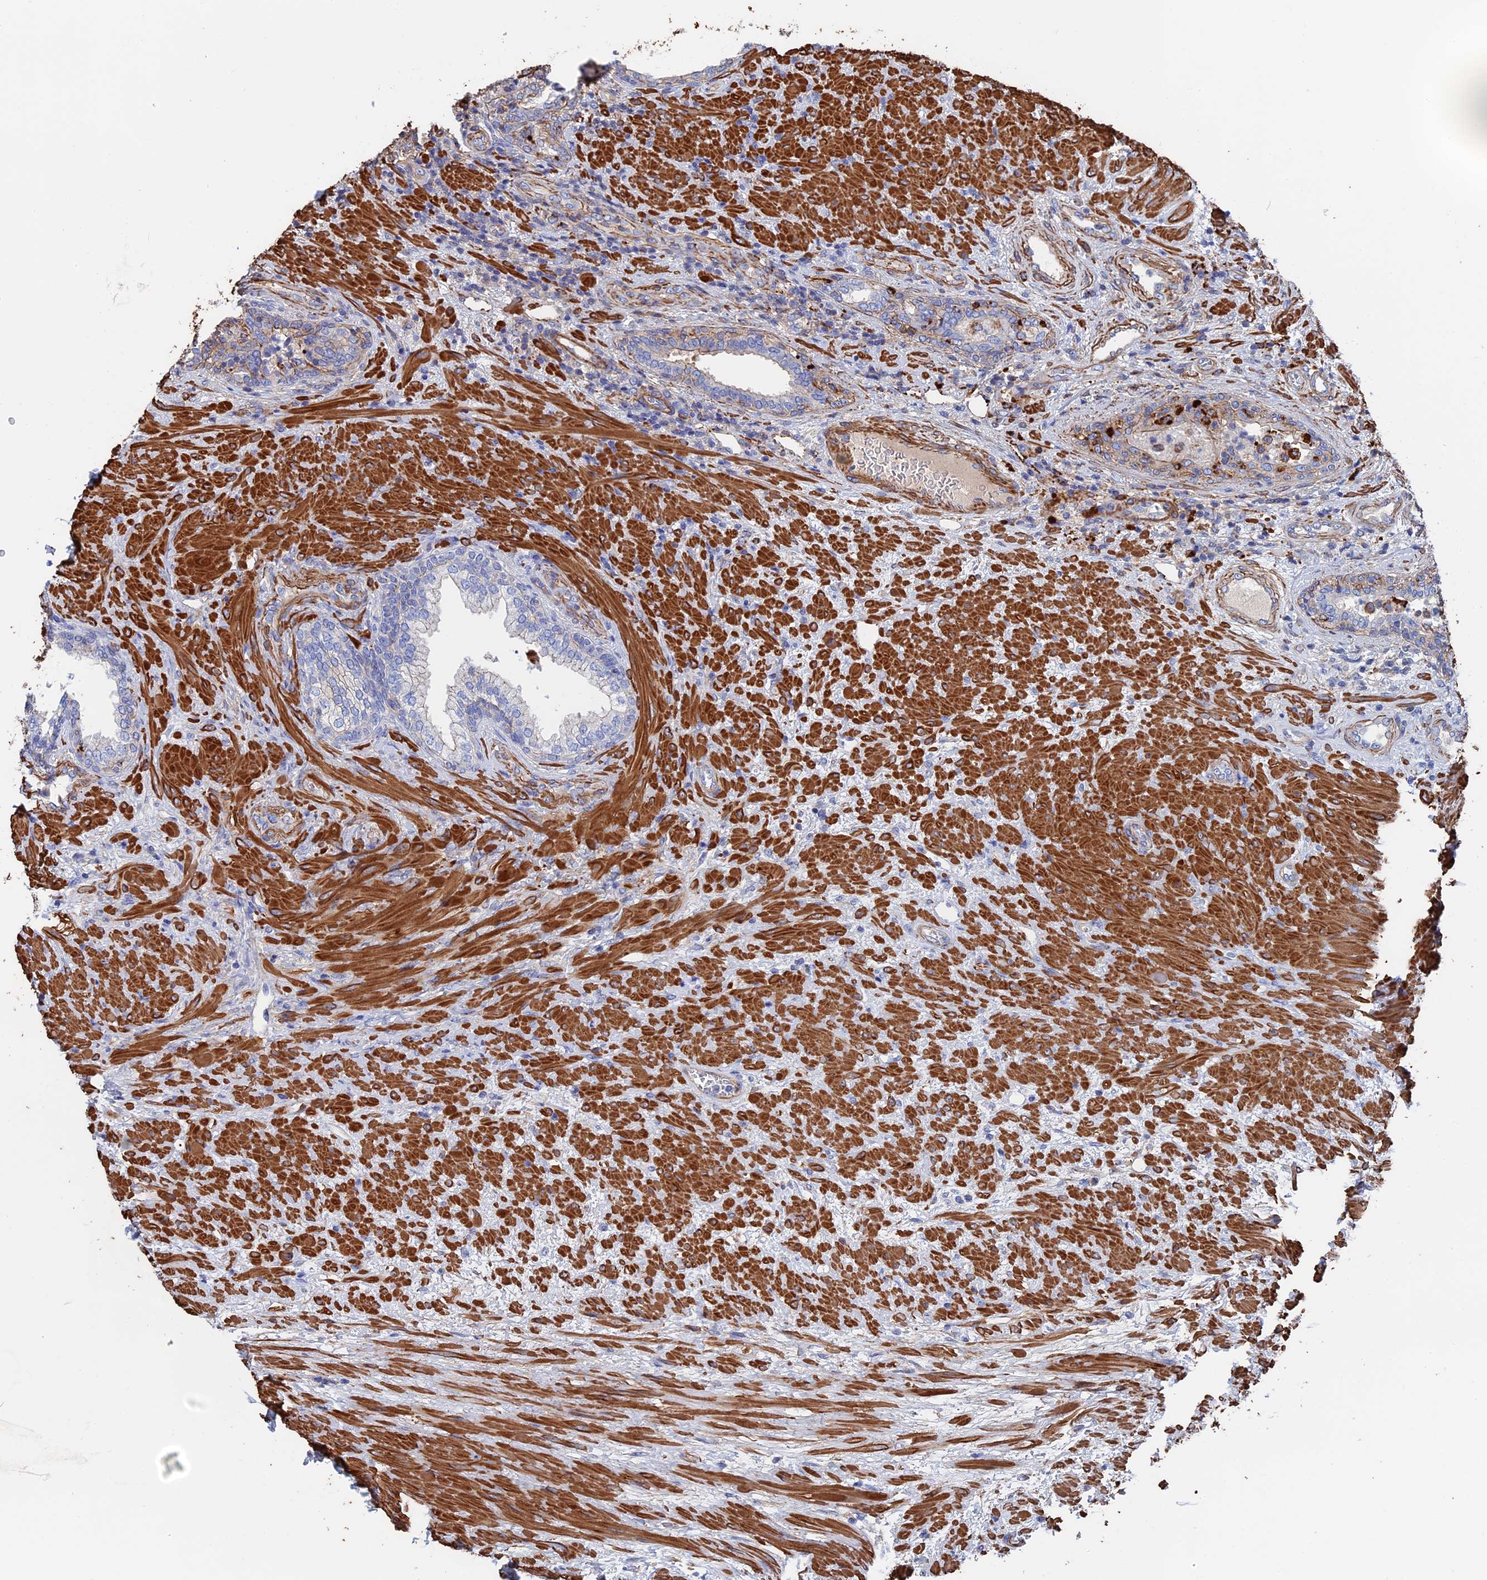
{"staining": {"intensity": "negative", "quantity": "none", "location": "none"}, "tissue": "prostate", "cell_type": "Glandular cells", "image_type": "normal", "snomed": [{"axis": "morphology", "description": "Normal tissue, NOS"}, {"axis": "topography", "description": "Prostate"}], "caption": "This image is of normal prostate stained with immunohistochemistry (IHC) to label a protein in brown with the nuclei are counter-stained blue. There is no positivity in glandular cells. (DAB (3,3'-diaminobenzidine) immunohistochemistry (IHC) visualized using brightfield microscopy, high magnification).", "gene": "STRA6", "patient": {"sex": "male", "age": 76}}